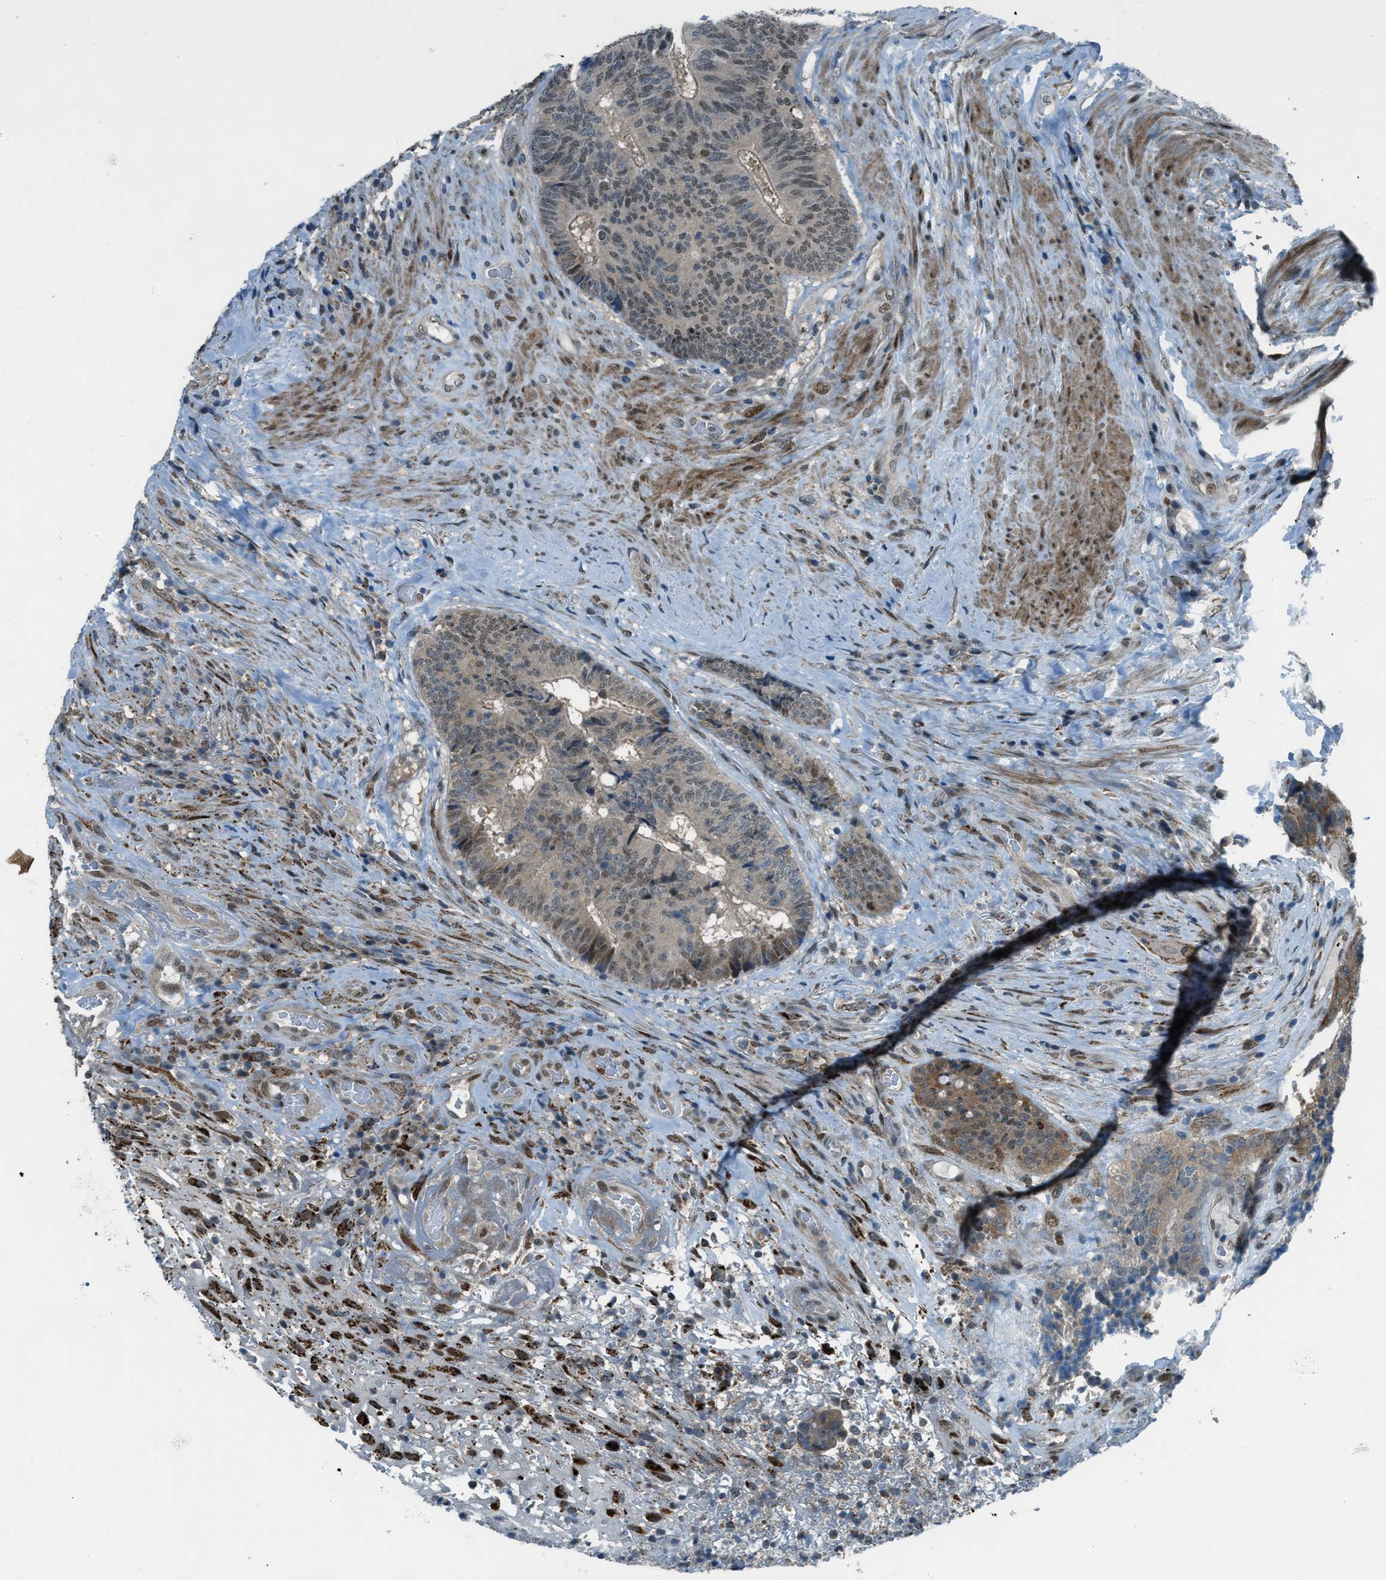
{"staining": {"intensity": "weak", "quantity": "25%-75%", "location": "nuclear"}, "tissue": "colorectal cancer", "cell_type": "Tumor cells", "image_type": "cancer", "snomed": [{"axis": "morphology", "description": "Adenocarcinoma, NOS"}, {"axis": "topography", "description": "Rectum"}], "caption": "Immunohistochemical staining of colorectal adenocarcinoma displays low levels of weak nuclear expression in approximately 25%-75% of tumor cells.", "gene": "NPEPL1", "patient": {"sex": "male", "age": 72}}